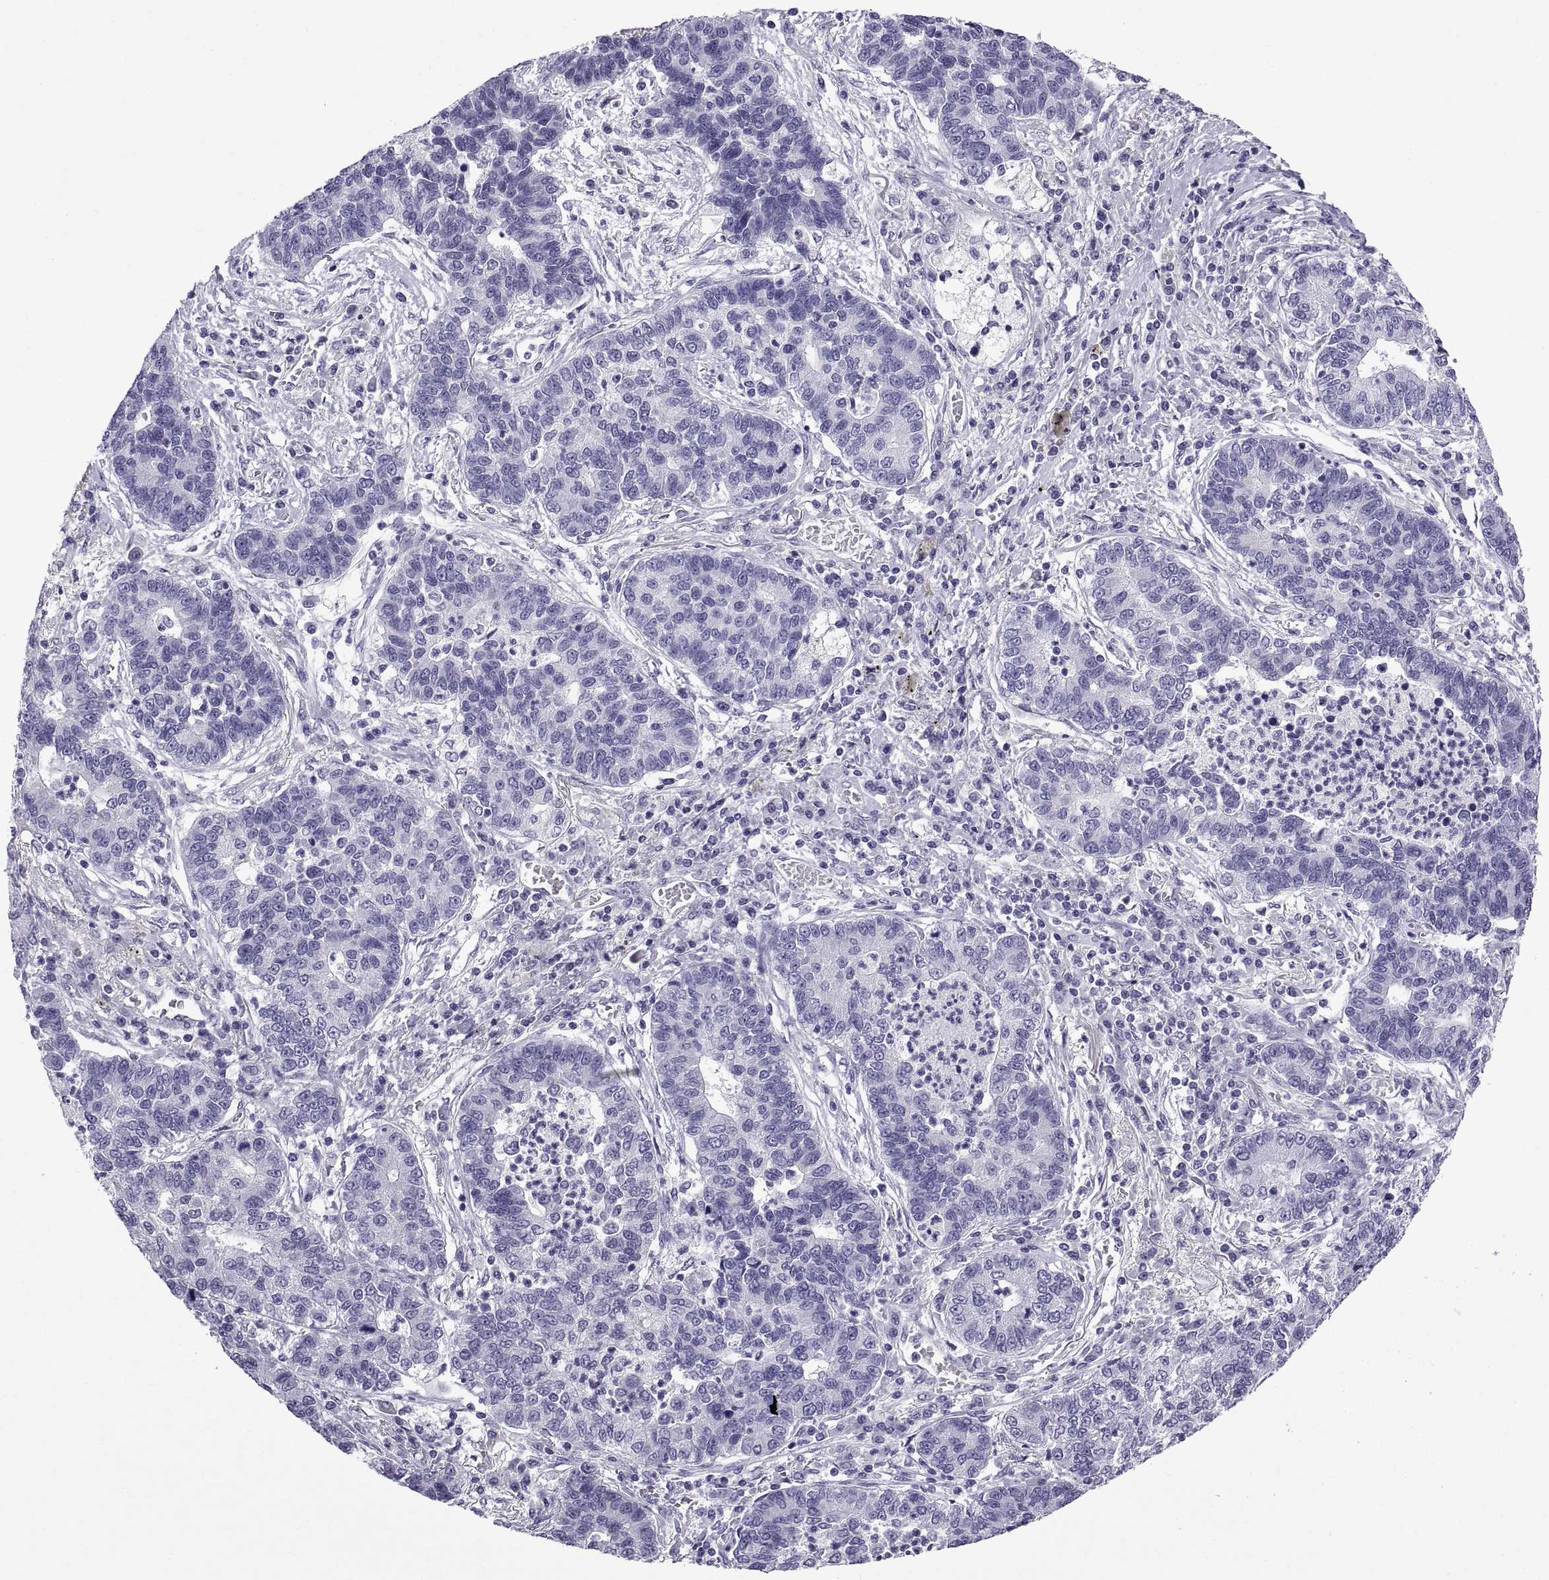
{"staining": {"intensity": "negative", "quantity": "none", "location": "none"}, "tissue": "lung cancer", "cell_type": "Tumor cells", "image_type": "cancer", "snomed": [{"axis": "morphology", "description": "Adenocarcinoma, NOS"}, {"axis": "topography", "description": "Lung"}], "caption": "The photomicrograph reveals no staining of tumor cells in lung cancer.", "gene": "SPDYE1", "patient": {"sex": "female", "age": 57}}